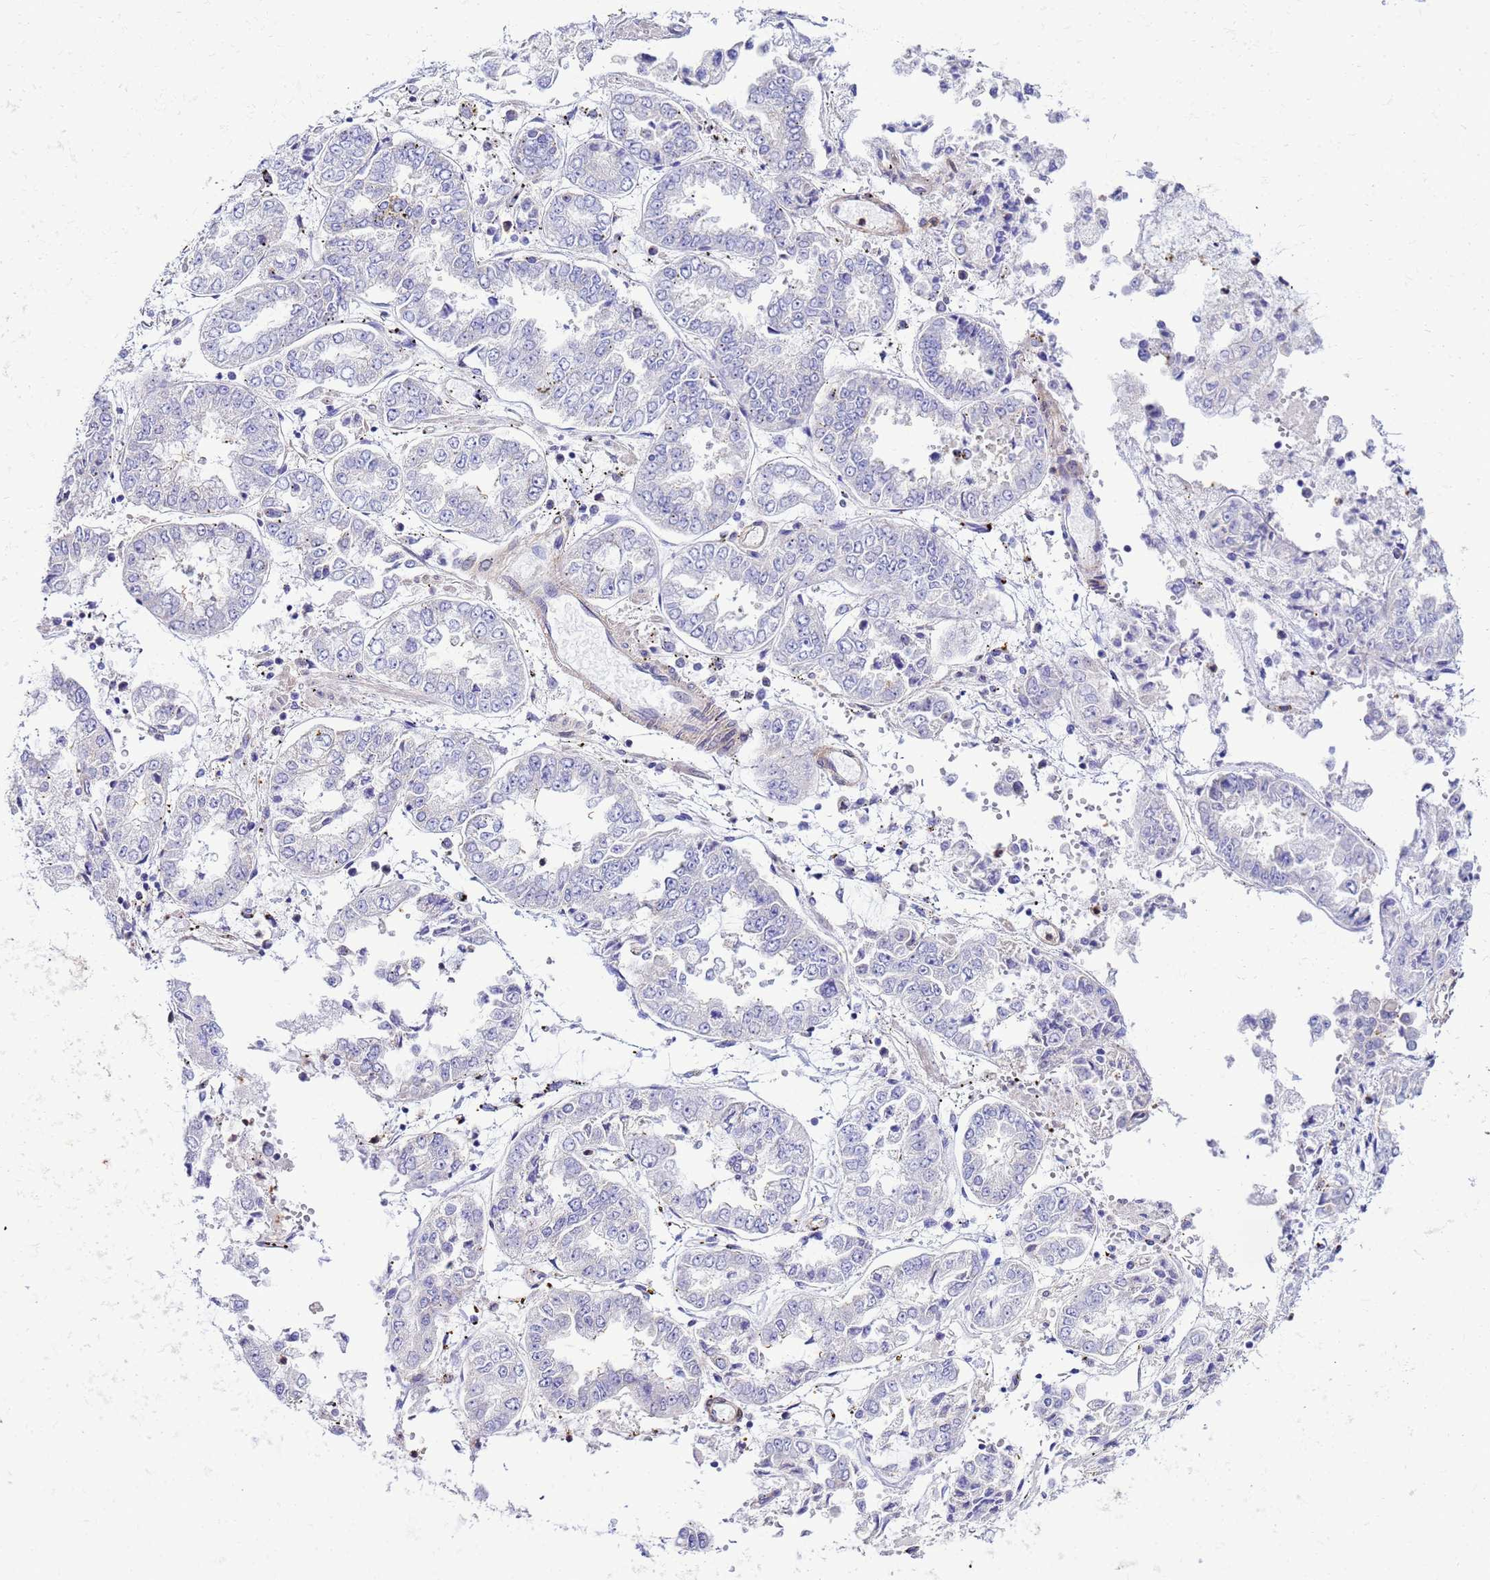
{"staining": {"intensity": "negative", "quantity": "none", "location": "none"}, "tissue": "stomach cancer", "cell_type": "Tumor cells", "image_type": "cancer", "snomed": [{"axis": "morphology", "description": "Adenocarcinoma, NOS"}, {"axis": "topography", "description": "Stomach"}], "caption": "IHC of human stomach adenocarcinoma reveals no expression in tumor cells.", "gene": "DBNDD2", "patient": {"sex": "male", "age": 76}}